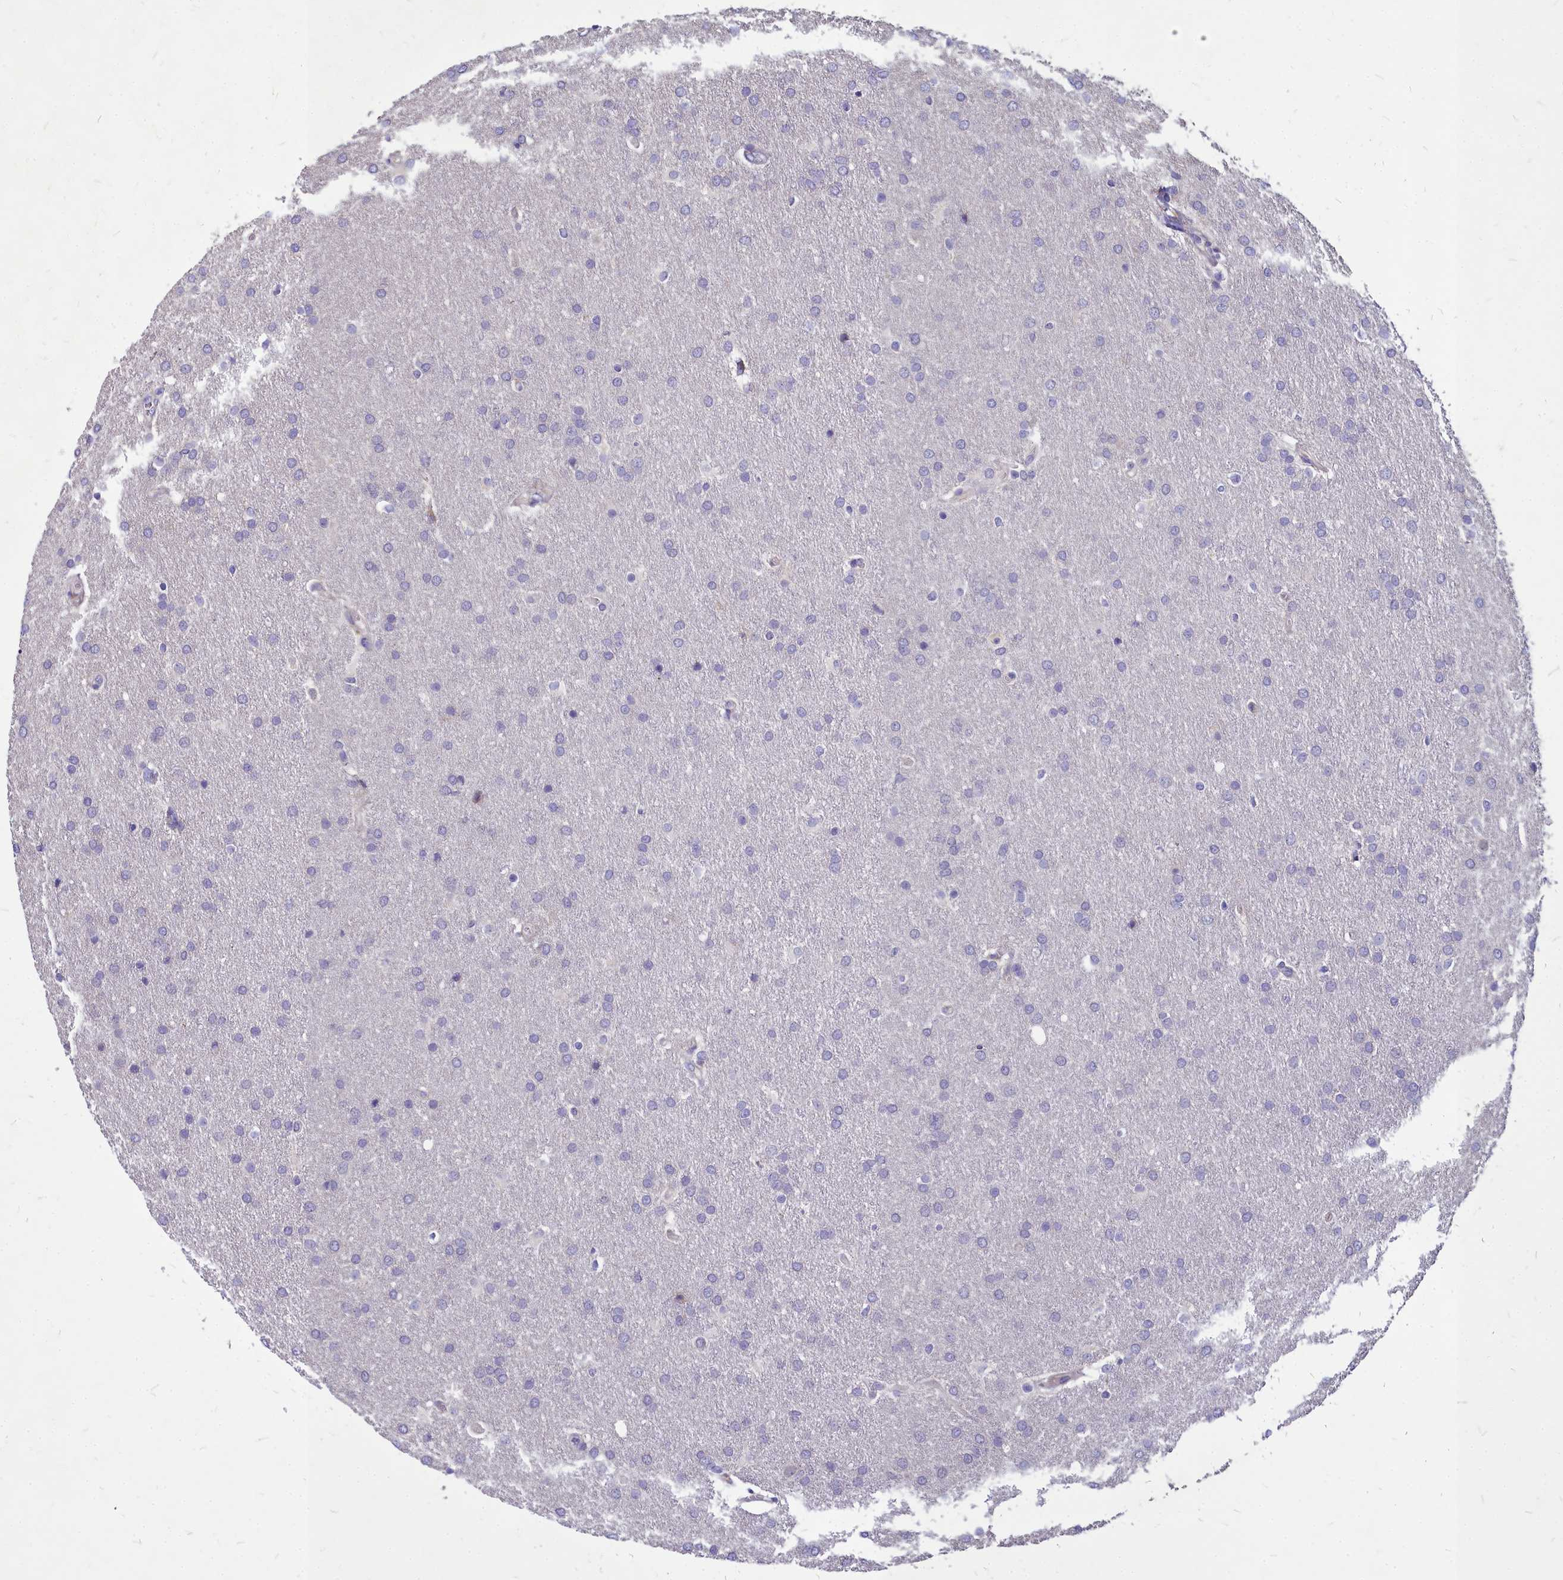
{"staining": {"intensity": "negative", "quantity": "none", "location": "none"}, "tissue": "glioma", "cell_type": "Tumor cells", "image_type": "cancer", "snomed": [{"axis": "morphology", "description": "Glioma, malignant, Low grade"}, {"axis": "topography", "description": "Brain"}], "caption": "Tumor cells are negative for protein expression in human malignant glioma (low-grade). (DAB (3,3'-diaminobenzidine) immunohistochemistry (IHC) with hematoxylin counter stain).", "gene": "SMPD4", "patient": {"sex": "female", "age": 32}}